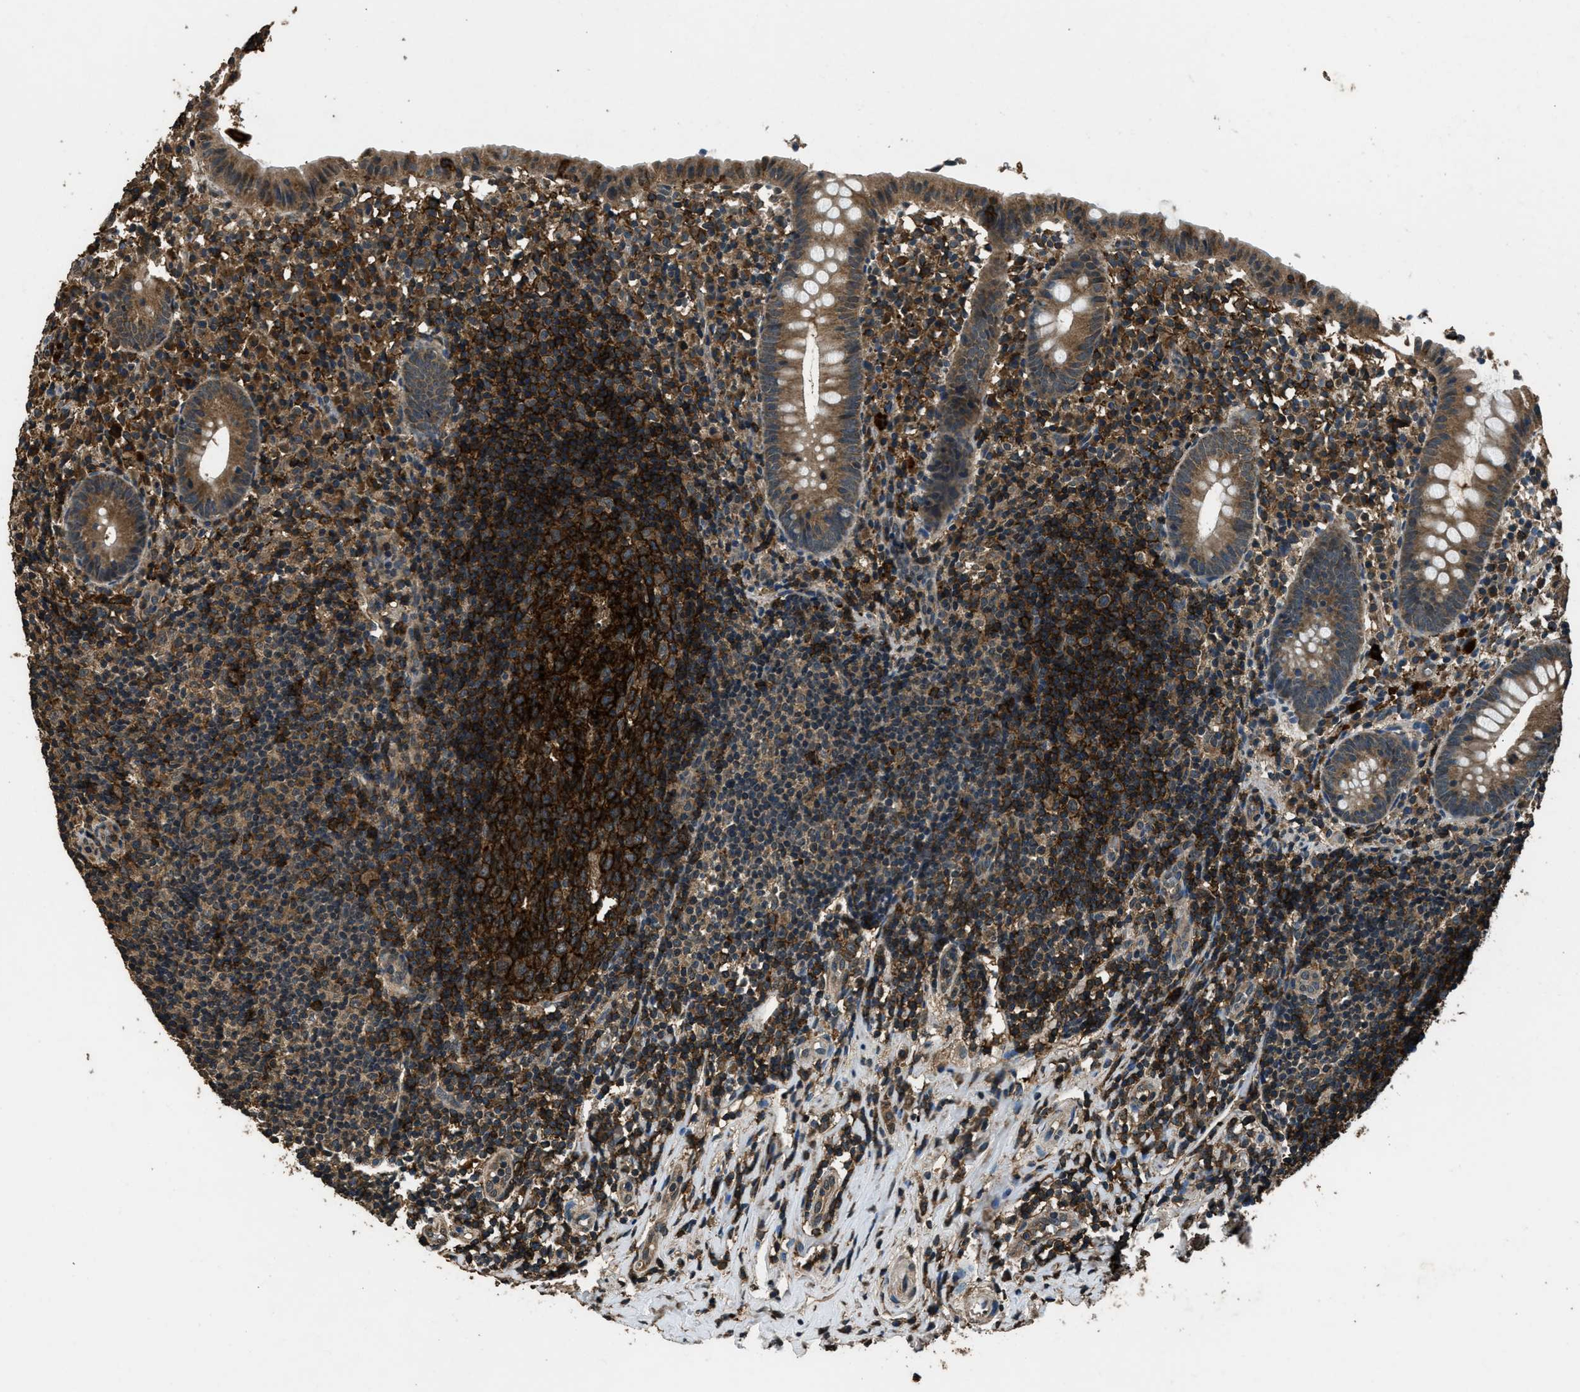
{"staining": {"intensity": "moderate", "quantity": ">75%", "location": "cytoplasmic/membranous"}, "tissue": "appendix", "cell_type": "Glandular cells", "image_type": "normal", "snomed": [{"axis": "morphology", "description": "Normal tissue, NOS"}, {"axis": "topography", "description": "Appendix"}], "caption": "An immunohistochemistry (IHC) histopathology image of benign tissue is shown. Protein staining in brown labels moderate cytoplasmic/membranous positivity in appendix within glandular cells.", "gene": "SALL3", "patient": {"sex": "female", "age": 20}}